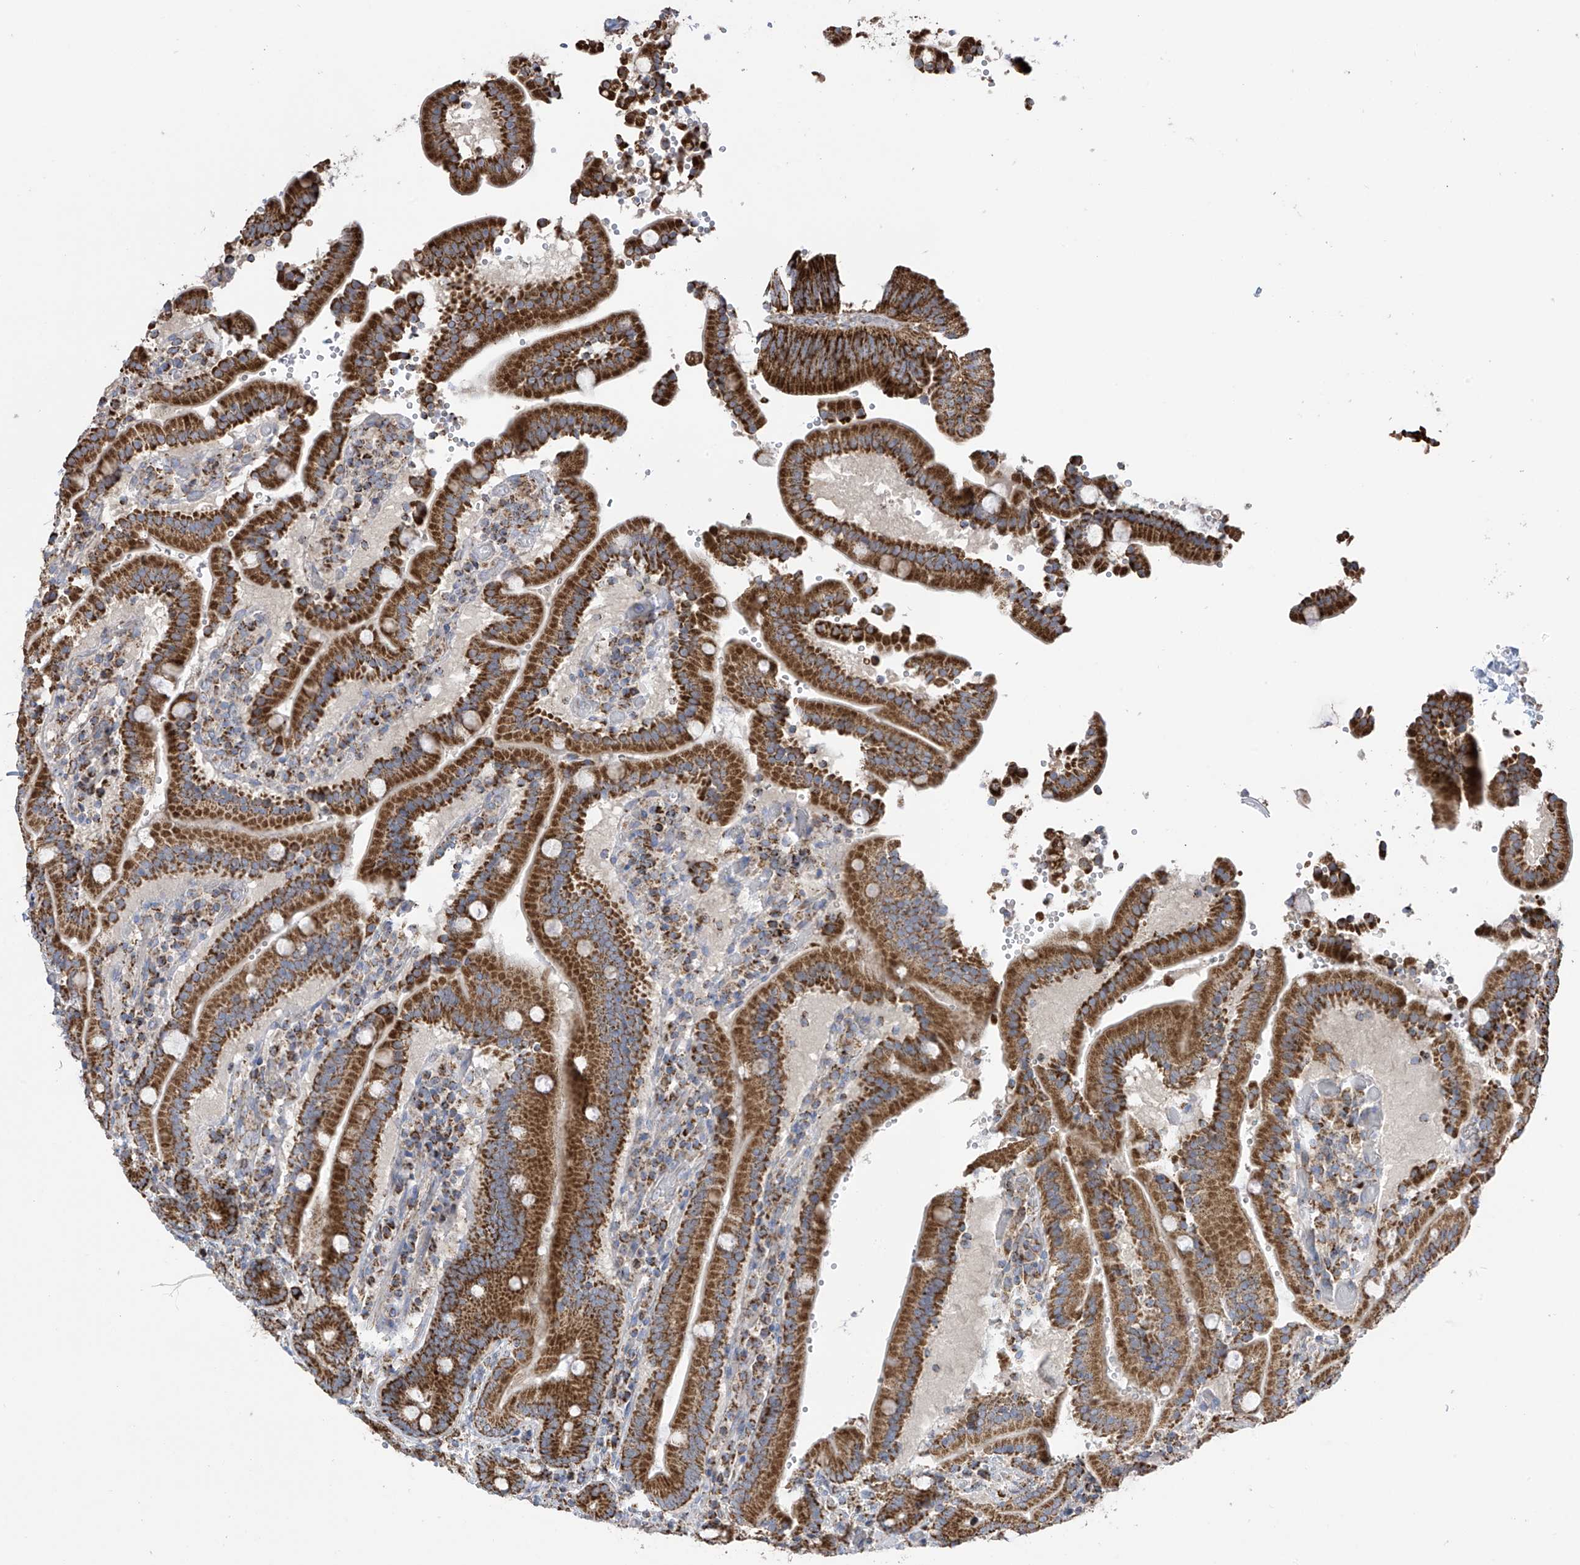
{"staining": {"intensity": "strong", "quantity": ">75%", "location": "cytoplasmic/membranous"}, "tissue": "duodenum", "cell_type": "Glandular cells", "image_type": "normal", "snomed": [{"axis": "morphology", "description": "Normal tissue, NOS"}, {"axis": "topography", "description": "Duodenum"}], "caption": "DAB immunohistochemical staining of unremarkable duodenum displays strong cytoplasmic/membranous protein expression in approximately >75% of glandular cells.", "gene": "PNPT1", "patient": {"sex": "female", "age": 62}}